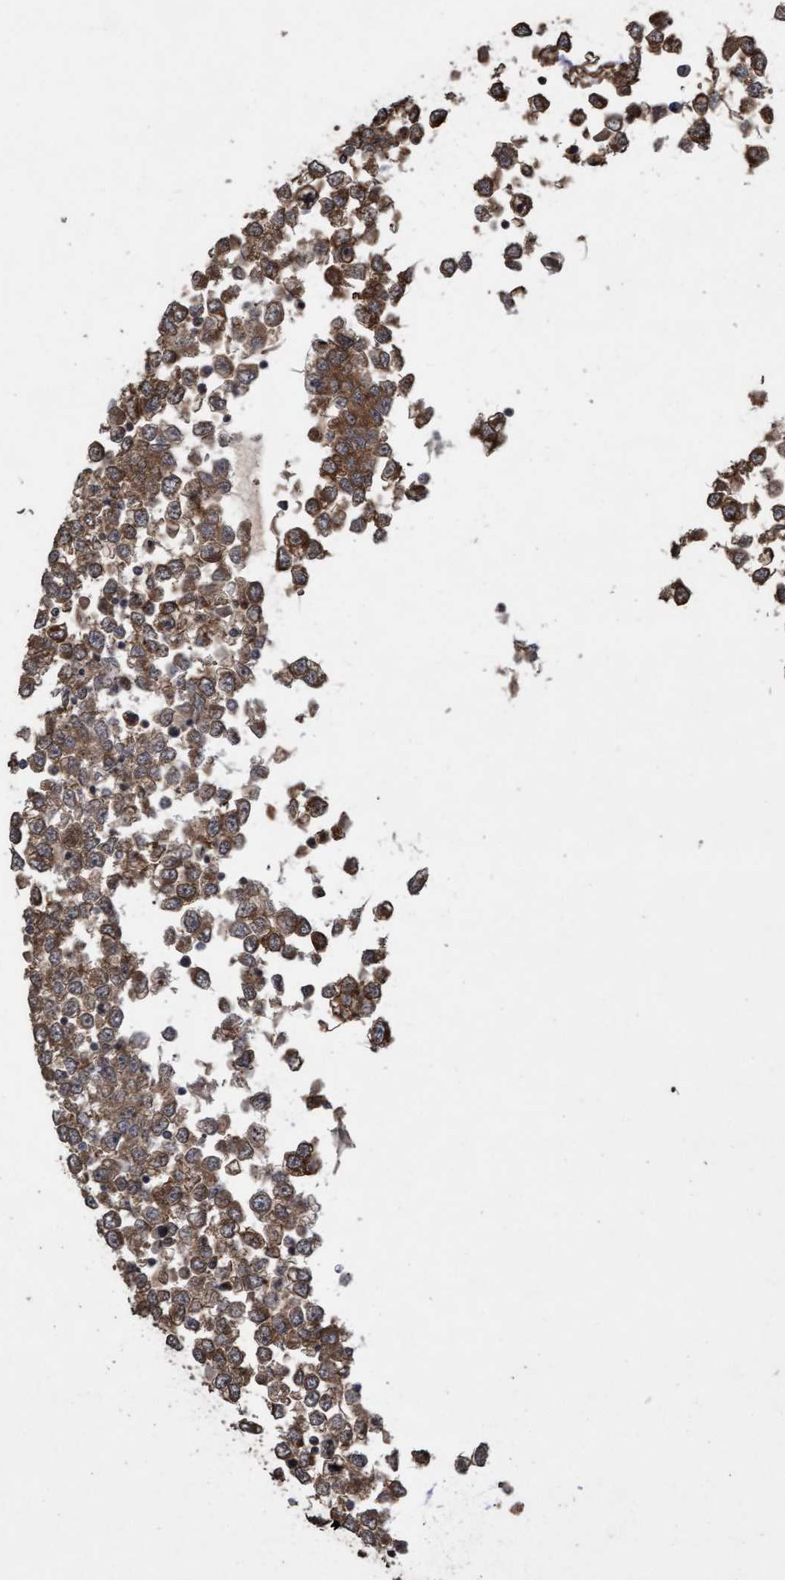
{"staining": {"intensity": "moderate", "quantity": ">75%", "location": "cytoplasmic/membranous"}, "tissue": "testis cancer", "cell_type": "Tumor cells", "image_type": "cancer", "snomed": [{"axis": "morphology", "description": "Seminoma, NOS"}, {"axis": "topography", "description": "Testis"}], "caption": "A medium amount of moderate cytoplasmic/membranous staining is present in approximately >75% of tumor cells in seminoma (testis) tissue. Using DAB (3,3'-diaminobenzidine) (brown) and hematoxylin (blue) stains, captured at high magnification using brightfield microscopy.", "gene": "CDC42EP4", "patient": {"sex": "male", "age": 65}}